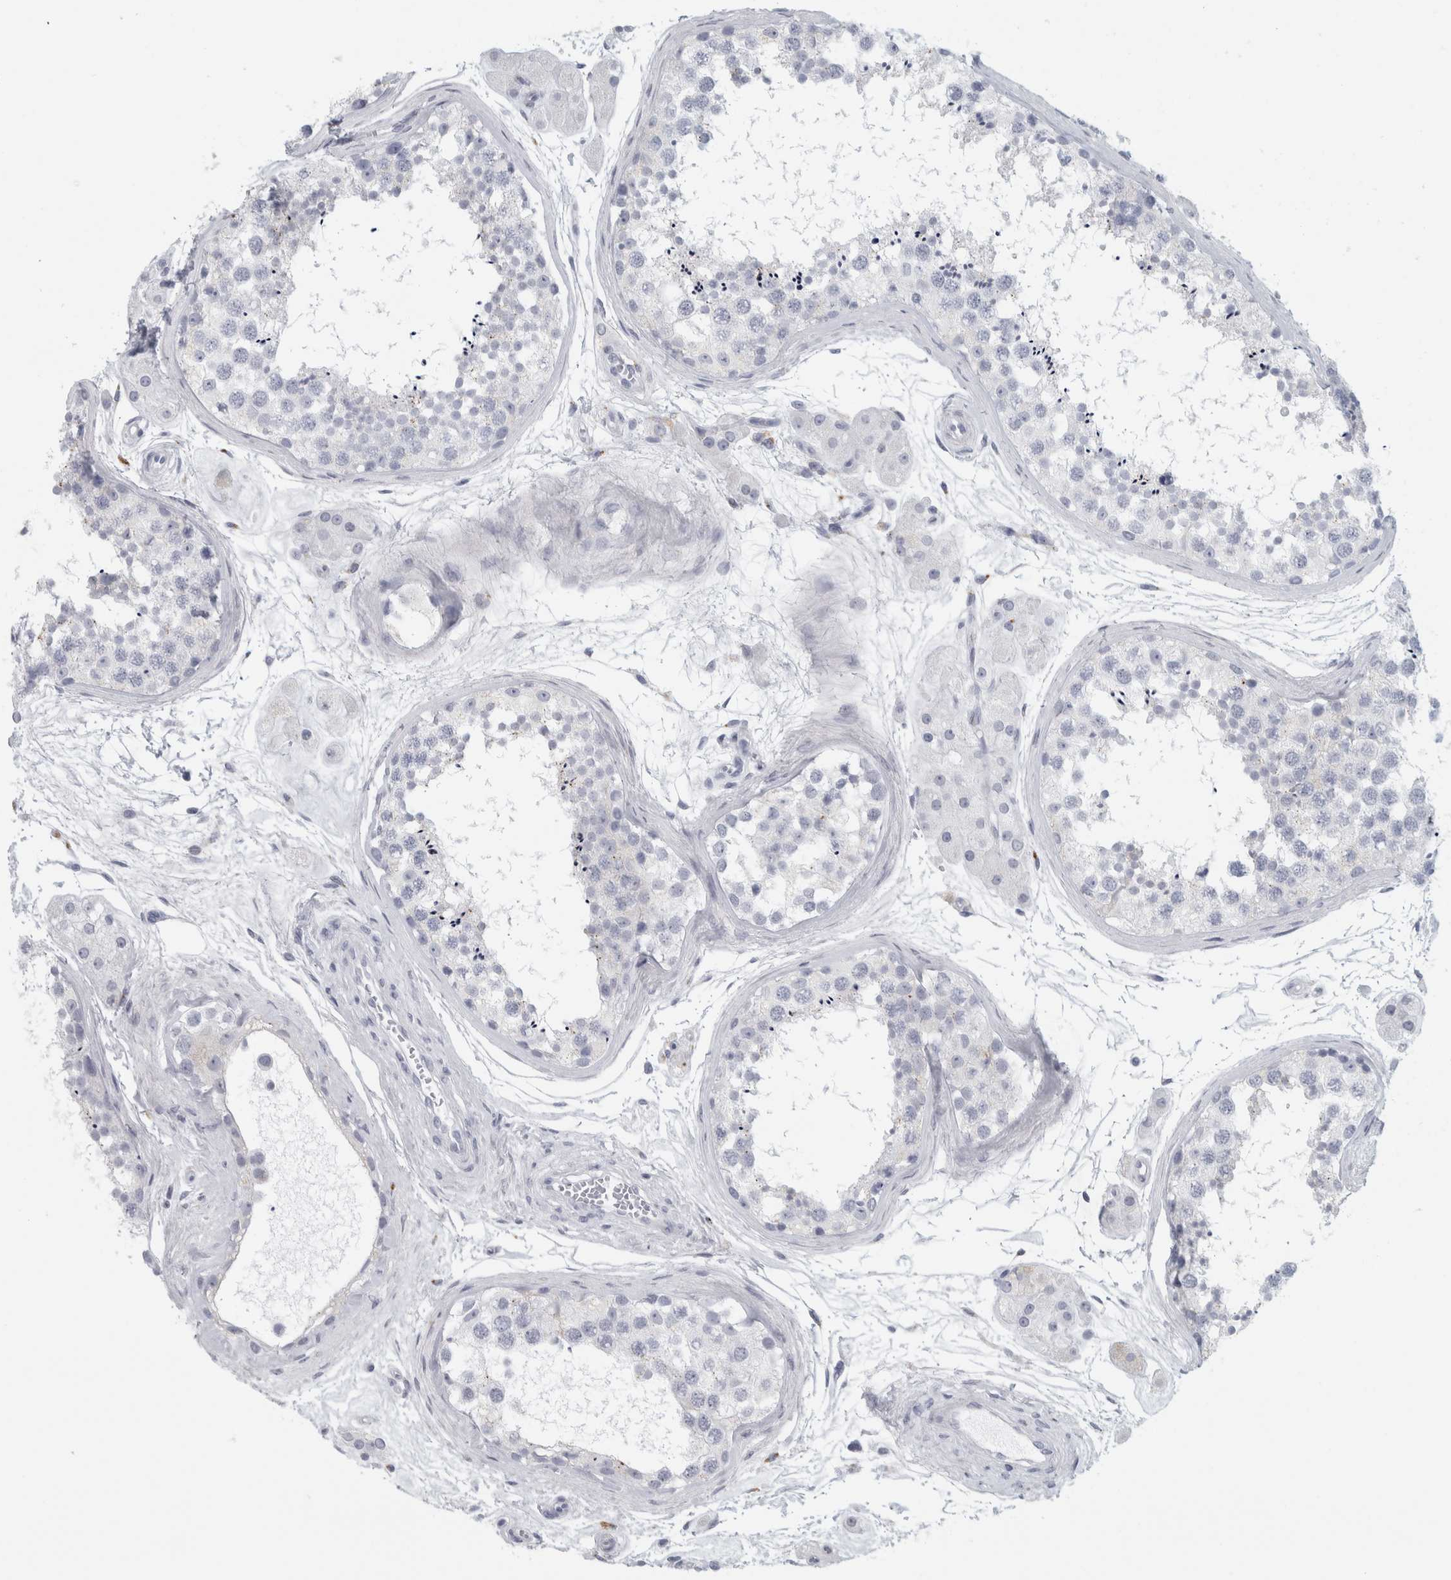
{"staining": {"intensity": "negative", "quantity": "none", "location": "none"}, "tissue": "testis", "cell_type": "Cells in seminiferous ducts", "image_type": "normal", "snomed": [{"axis": "morphology", "description": "Normal tissue, NOS"}, {"axis": "topography", "description": "Testis"}], "caption": "This micrograph is of normal testis stained with IHC to label a protein in brown with the nuclei are counter-stained blue. There is no positivity in cells in seminiferous ducts.", "gene": "CPE", "patient": {"sex": "male", "age": 56}}